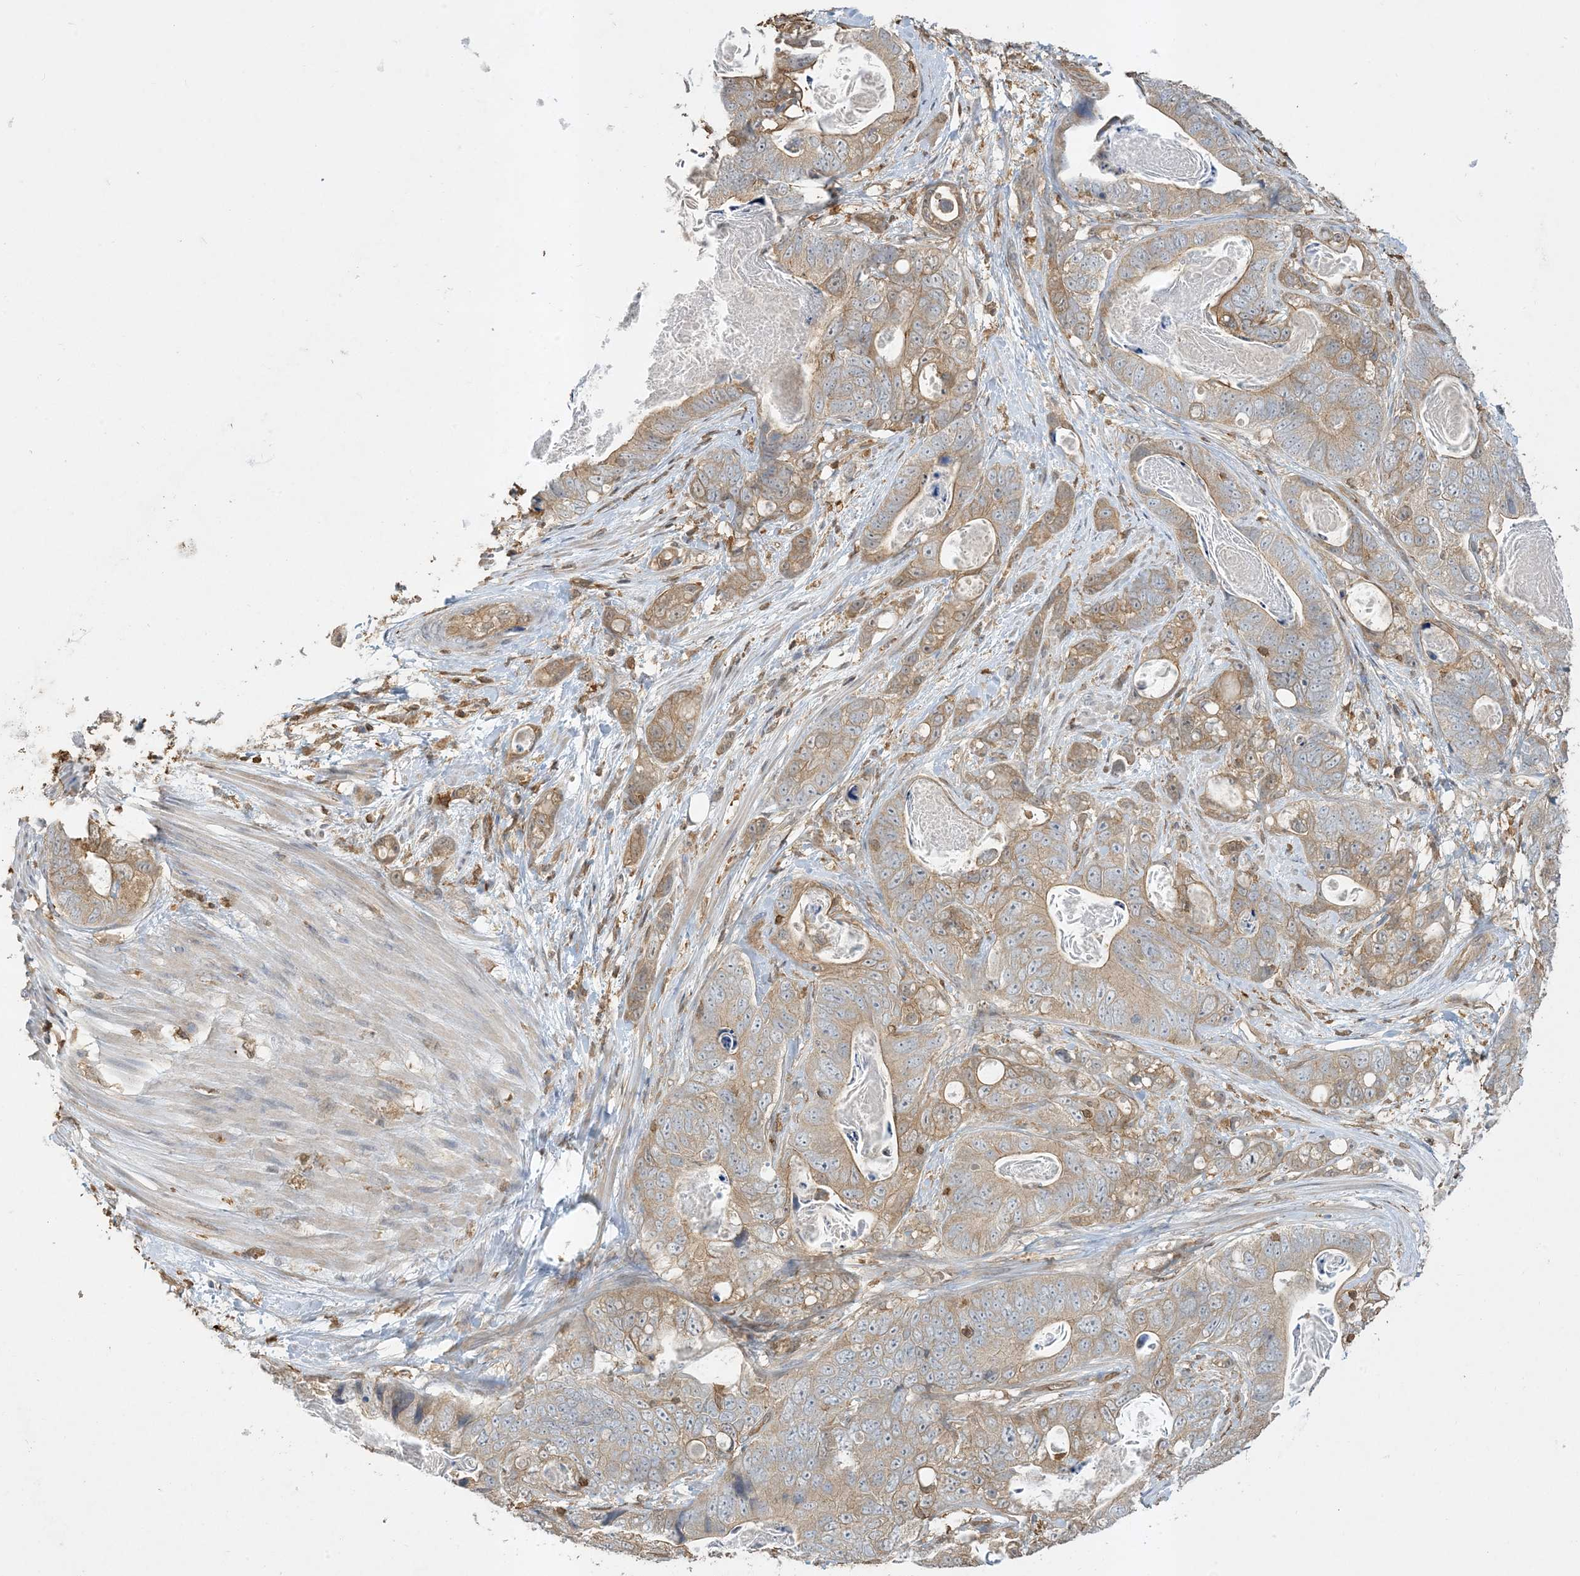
{"staining": {"intensity": "moderate", "quantity": "25%-75%", "location": "cytoplasmic/membranous"}, "tissue": "stomach cancer", "cell_type": "Tumor cells", "image_type": "cancer", "snomed": [{"axis": "morphology", "description": "Normal tissue, NOS"}, {"axis": "morphology", "description": "Adenocarcinoma, NOS"}, {"axis": "topography", "description": "Stomach"}], "caption": "The histopathology image reveals staining of stomach cancer (adenocarcinoma), revealing moderate cytoplasmic/membranous protein positivity (brown color) within tumor cells.", "gene": "TMSB4X", "patient": {"sex": "female", "age": 89}}